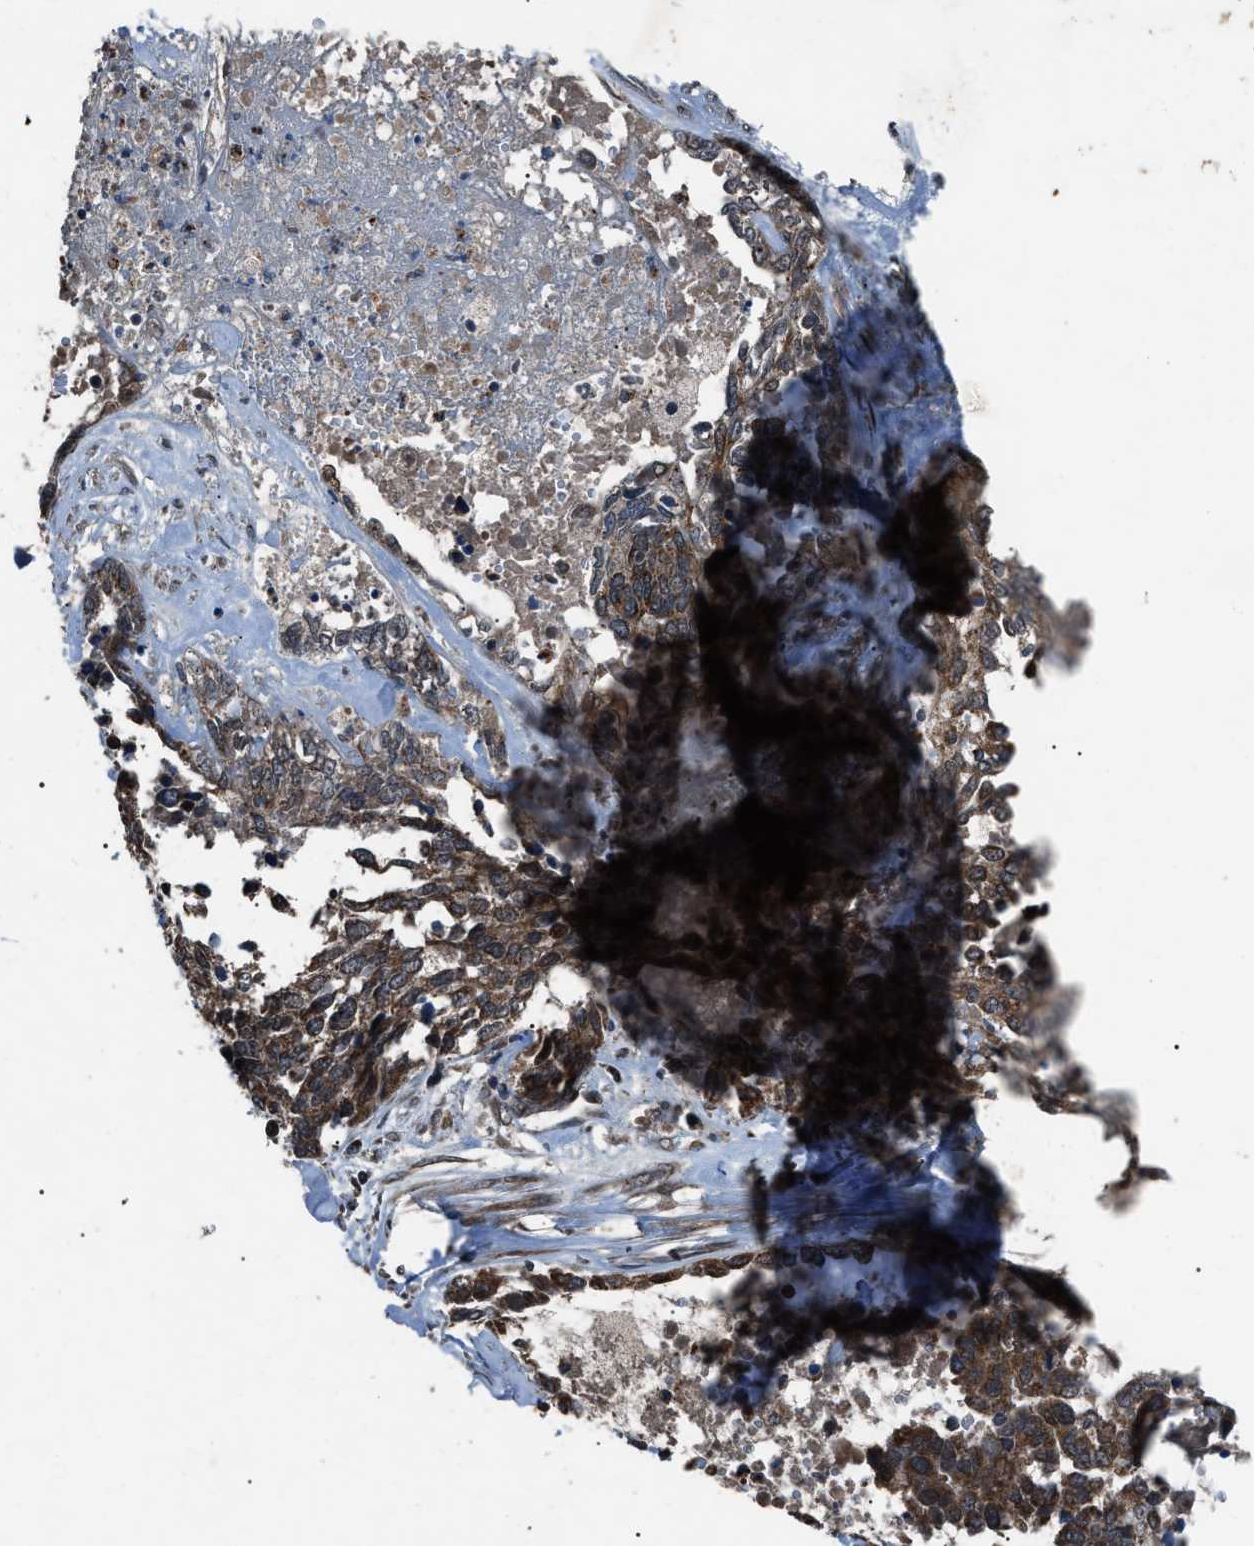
{"staining": {"intensity": "moderate", "quantity": ">75%", "location": "cytoplasmic/membranous"}, "tissue": "ovarian cancer", "cell_type": "Tumor cells", "image_type": "cancer", "snomed": [{"axis": "morphology", "description": "Cystadenocarcinoma, serous, NOS"}, {"axis": "topography", "description": "Ovary"}], "caption": "Immunohistochemical staining of ovarian cancer displays moderate cytoplasmic/membranous protein positivity in about >75% of tumor cells.", "gene": "ZFAND2A", "patient": {"sex": "female", "age": 44}}